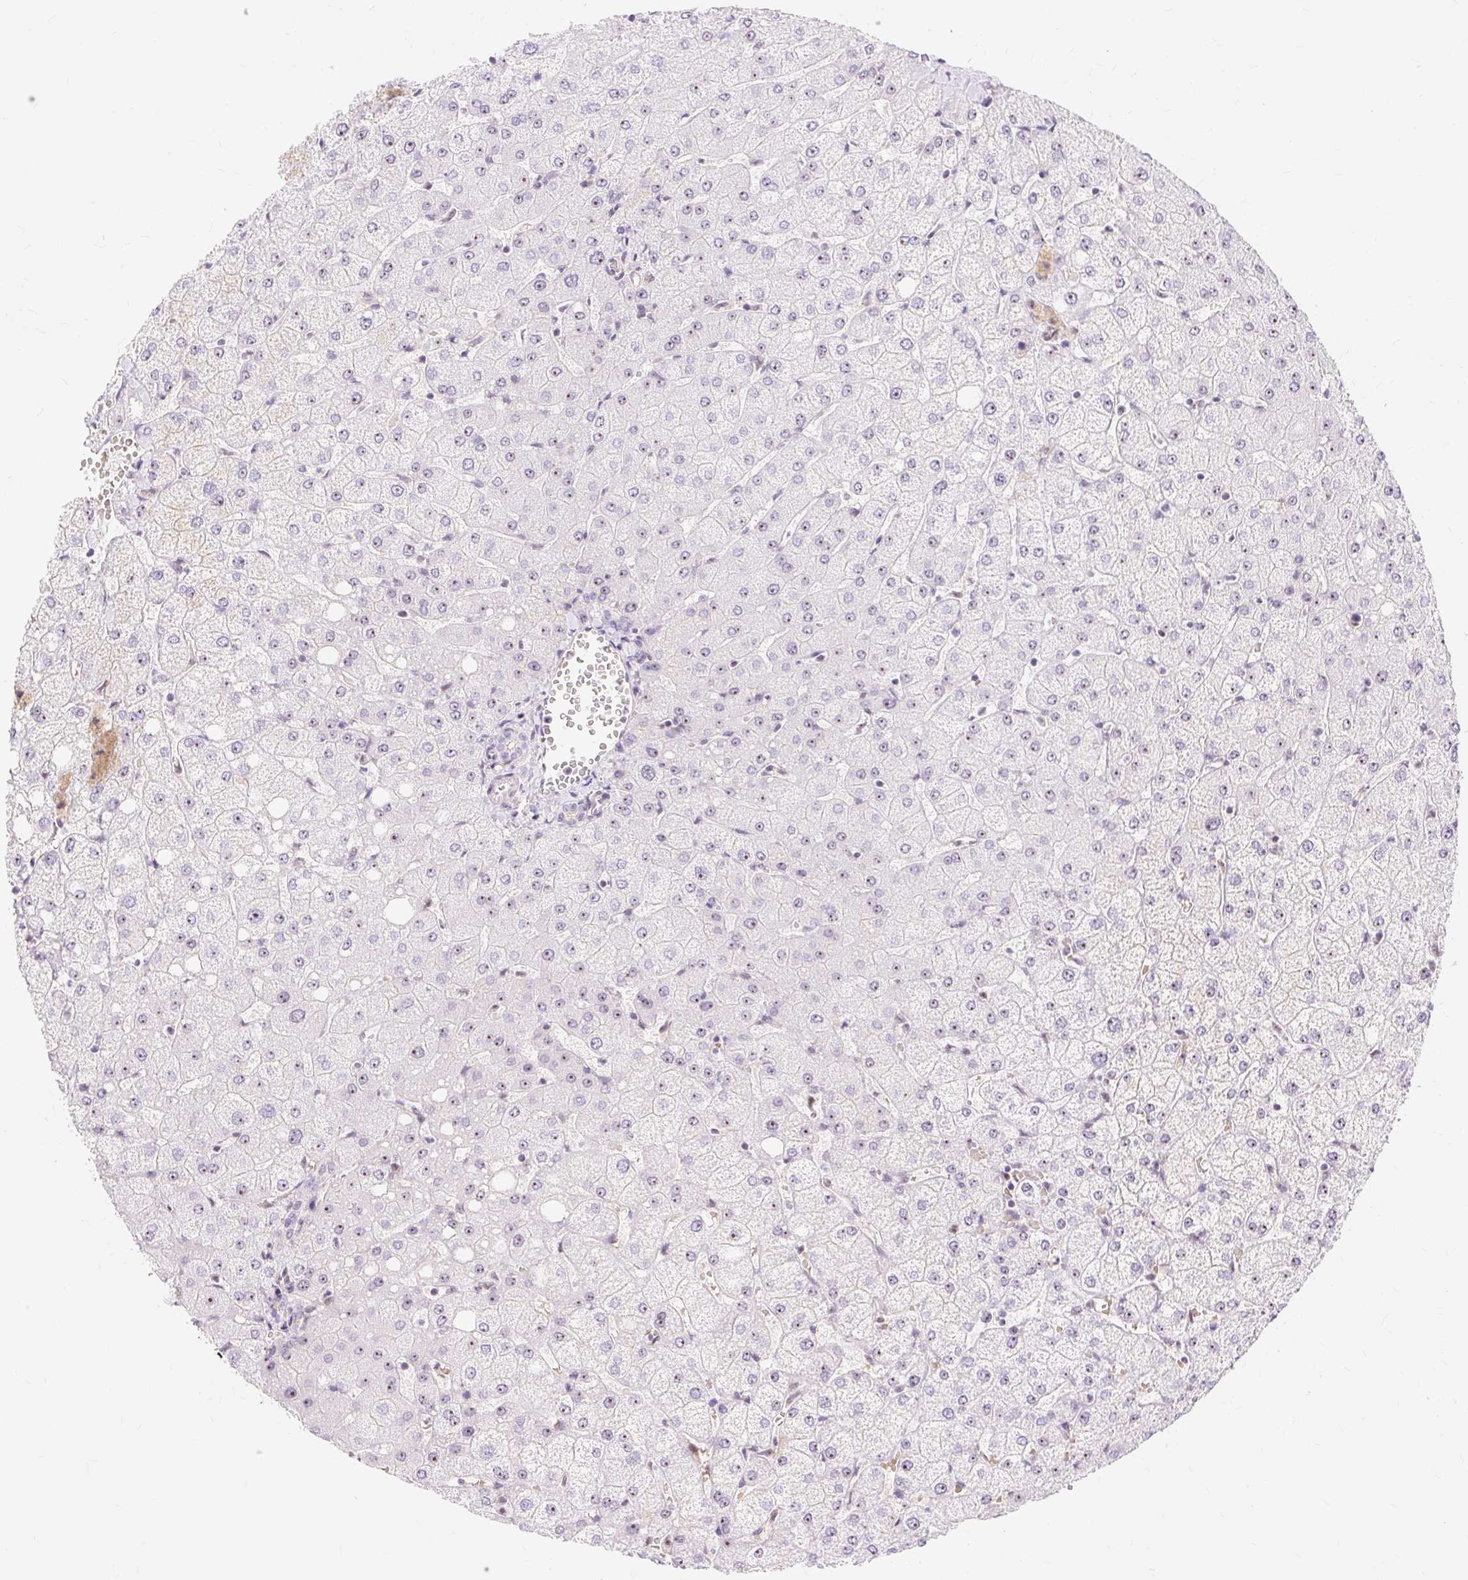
{"staining": {"intensity": "negative", "quantity": "none", "location": "none"}, "tissue": "liver", "cell_type": "Cholangiocytes", "image_type": "normal", "snomed": [{"axis": "morphology", "description": "Normal tissue, NOS"}, {"axis": "topography", "description": "Liver"}], "caption": "Micrograph shows no significant protein expression in cholangiocytes of unremarkable liver.", "gene": "OBP2A", "patient": {"sex": "female", "age": 54}}